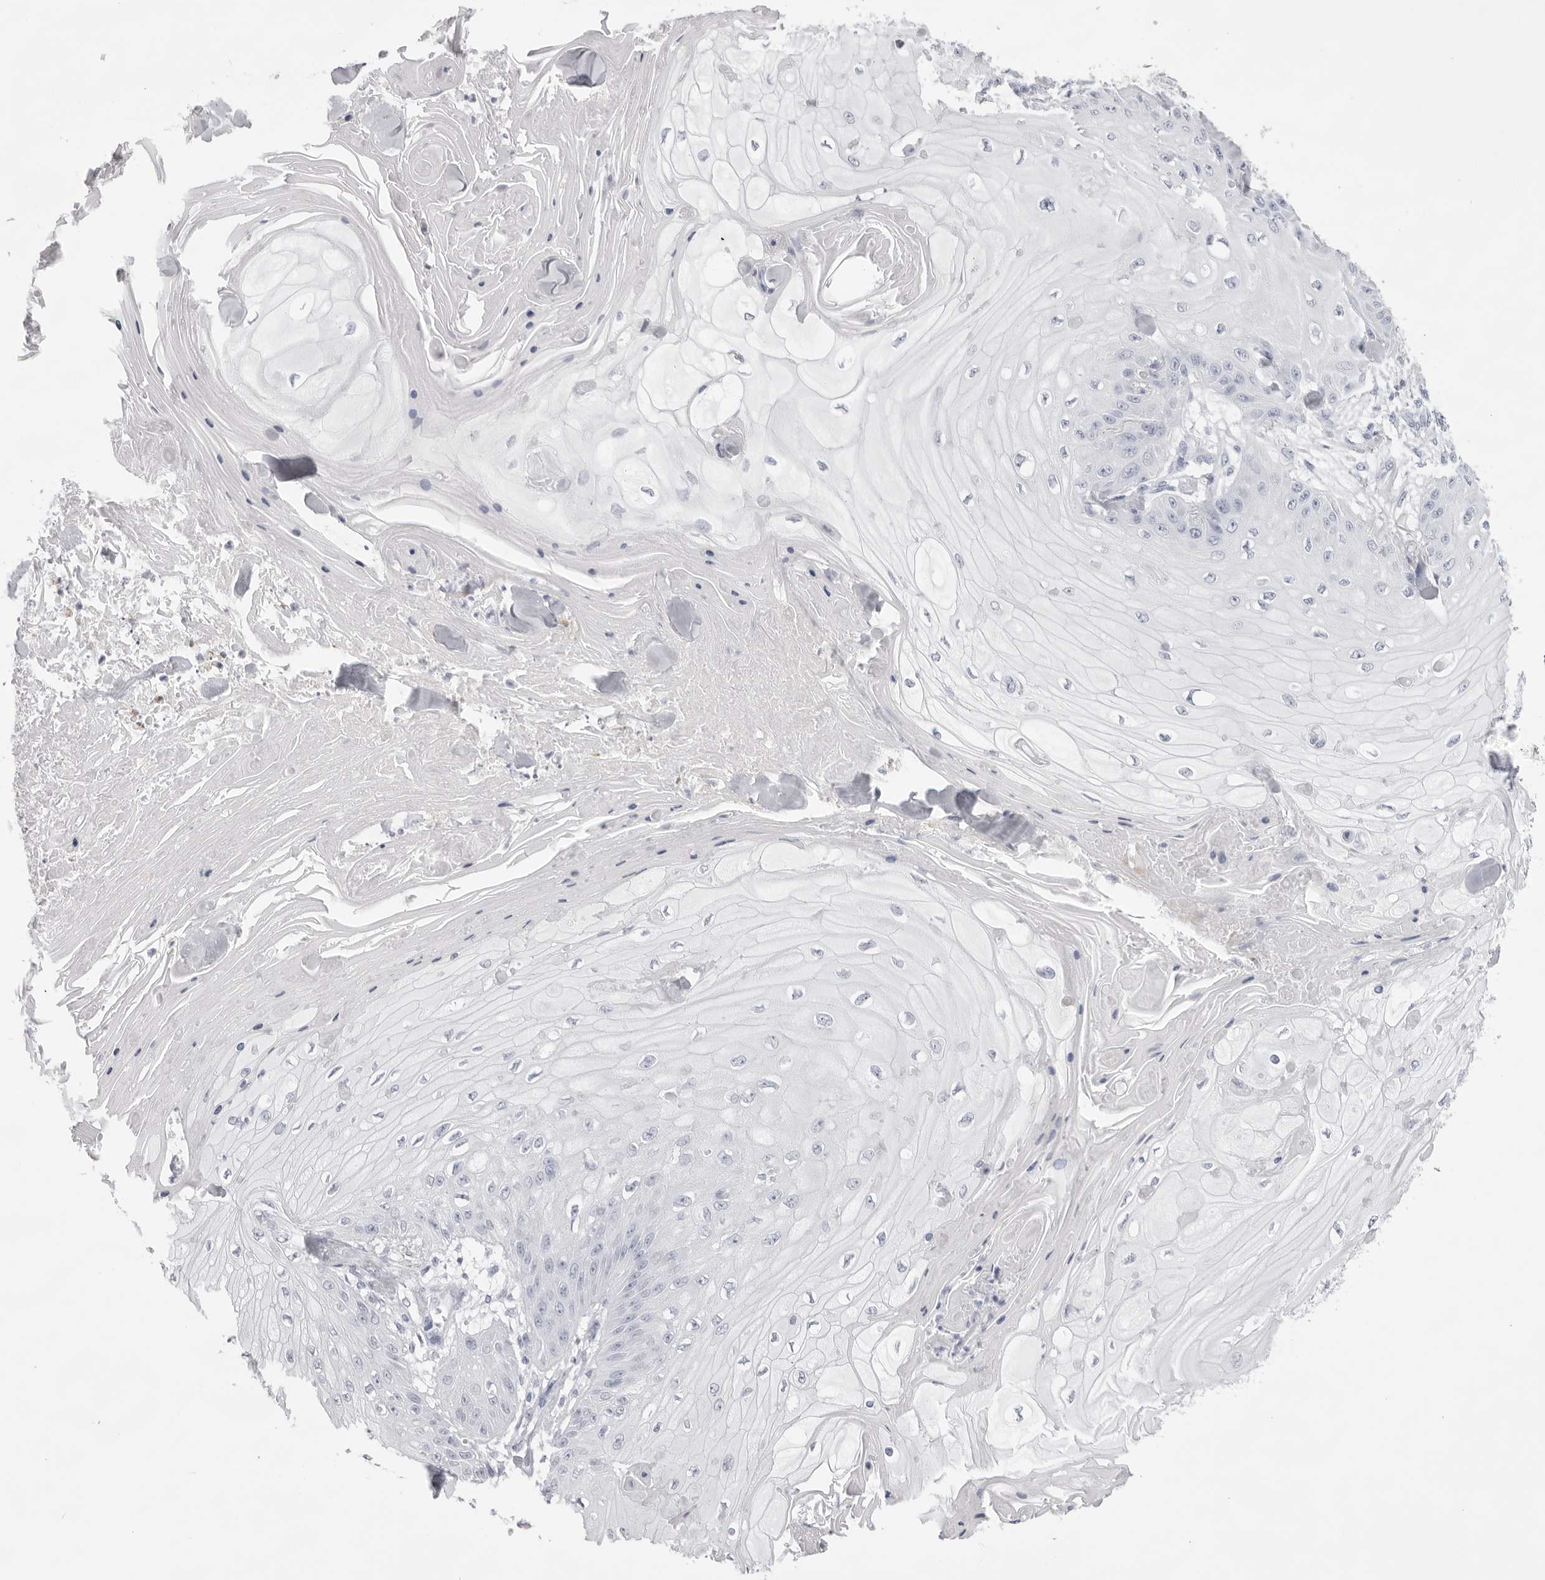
{"staining": {"intensity": "negative", "quantity": "none", "location": "none"}, "tissue": "skin cancer", "cell_type": "Tumor cells", "image_type": "cancer", "snomed": [{"axis": "morphology", "description": "Squamous cell carcinoma, NOS"}, {"axis": "topography", "description": "Skin"}], "caption": "Protein analysis of skin cancer (squamous cell carcinoma) demonstrates no significant staining in tumor cells. (Brightfield microscopy of DAB (3,3'-diaminobenzidine) immunohistochemistry at high magnification).", "gene": "TMOD4", "patient": {"sex": "male", "age": 74}}